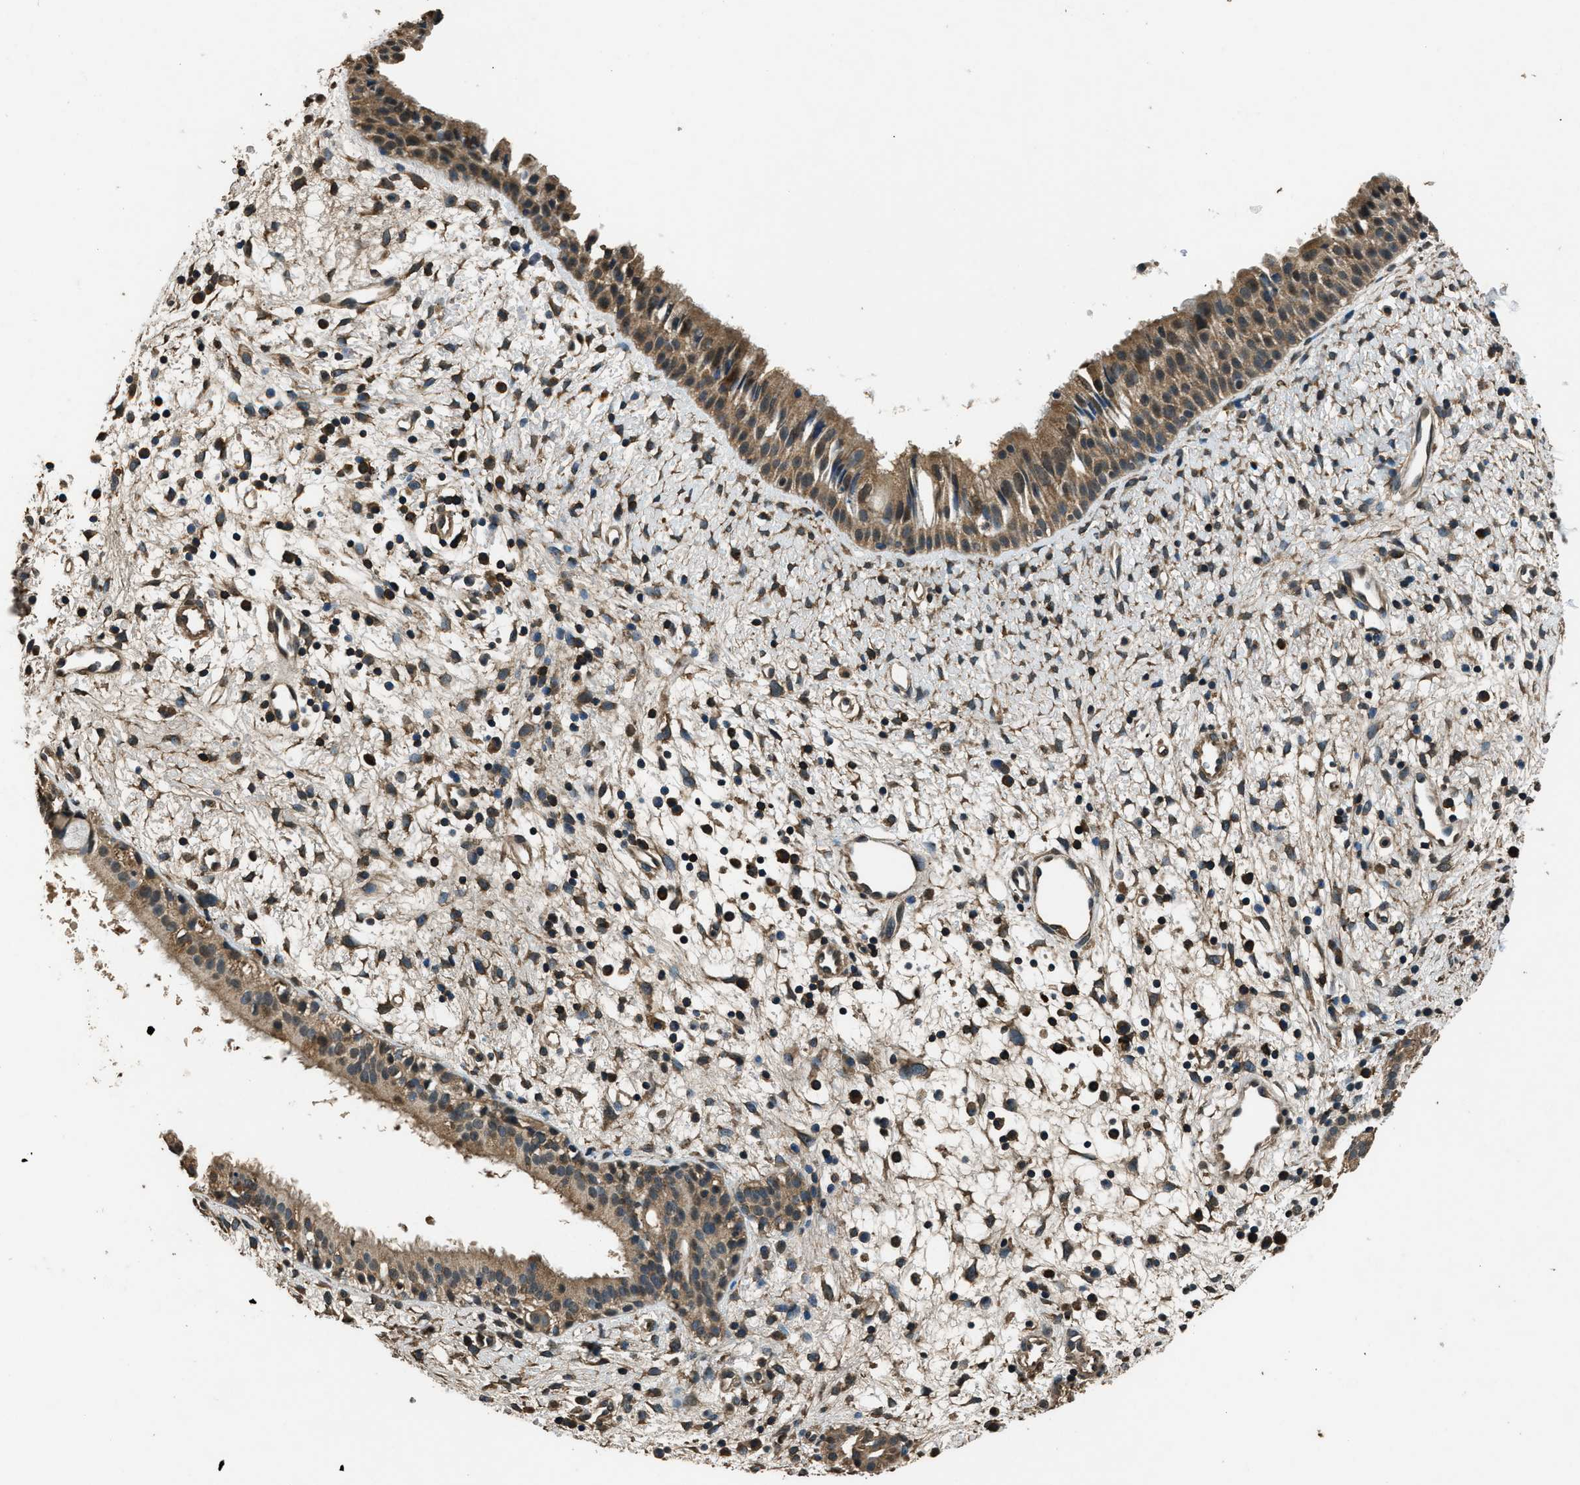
{"staining": {"intensity": "moderate", "quantity": ">75%", "location": "cytoplasmic/membranous"}, "tissue": "nasopharynx", "cell_type": "Respiratory epithelial cells", "image_type": "normal", "snomed": [{"axis": "morphology", "description": "Normal tissue, NOS"}, {"axis": "topography", "description": "Nasopharynx"}], "caption": "Normal nasopharynx displays moderate cytoplasmic/membranous expression in approximately >75% of respiratory epithelial cells, visualized by immunohistochemistry.", "gene": "SALL3", "patient": {"sex": "male", "age": 22}}